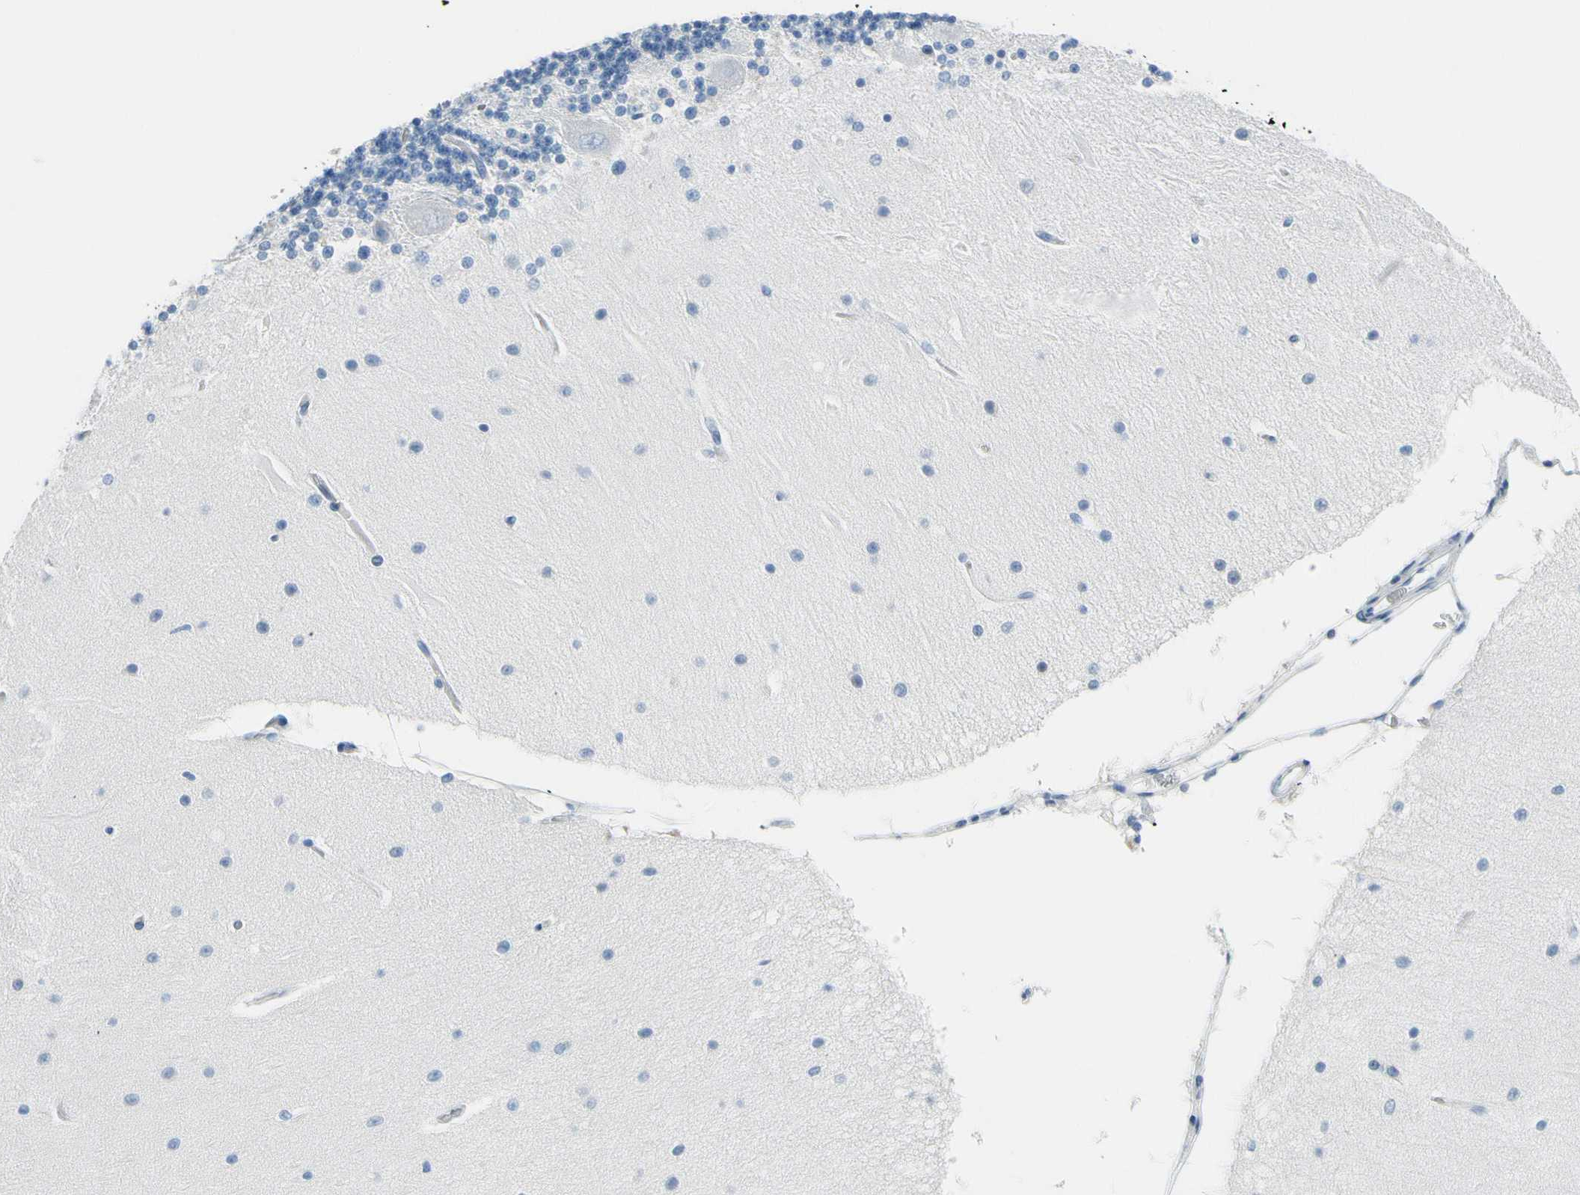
{"staining": {"intensity": "negative", "quantity": "none", "location": "none"}, "tissue": "cerebellum", "cell_type": "Cells in granular layer", "image_type": "normal", "snomed": [{"axis": "morphology", "description": "Normal tissue, NOS"}, {"axis": "topography", "description": "Cerebellum"}], "caption": "Protein analysis of normal cerebellum shows no significant staining in cells in granular layer.", "gene": "TACC3", "patient": {"sex": "female", "age": 54}}